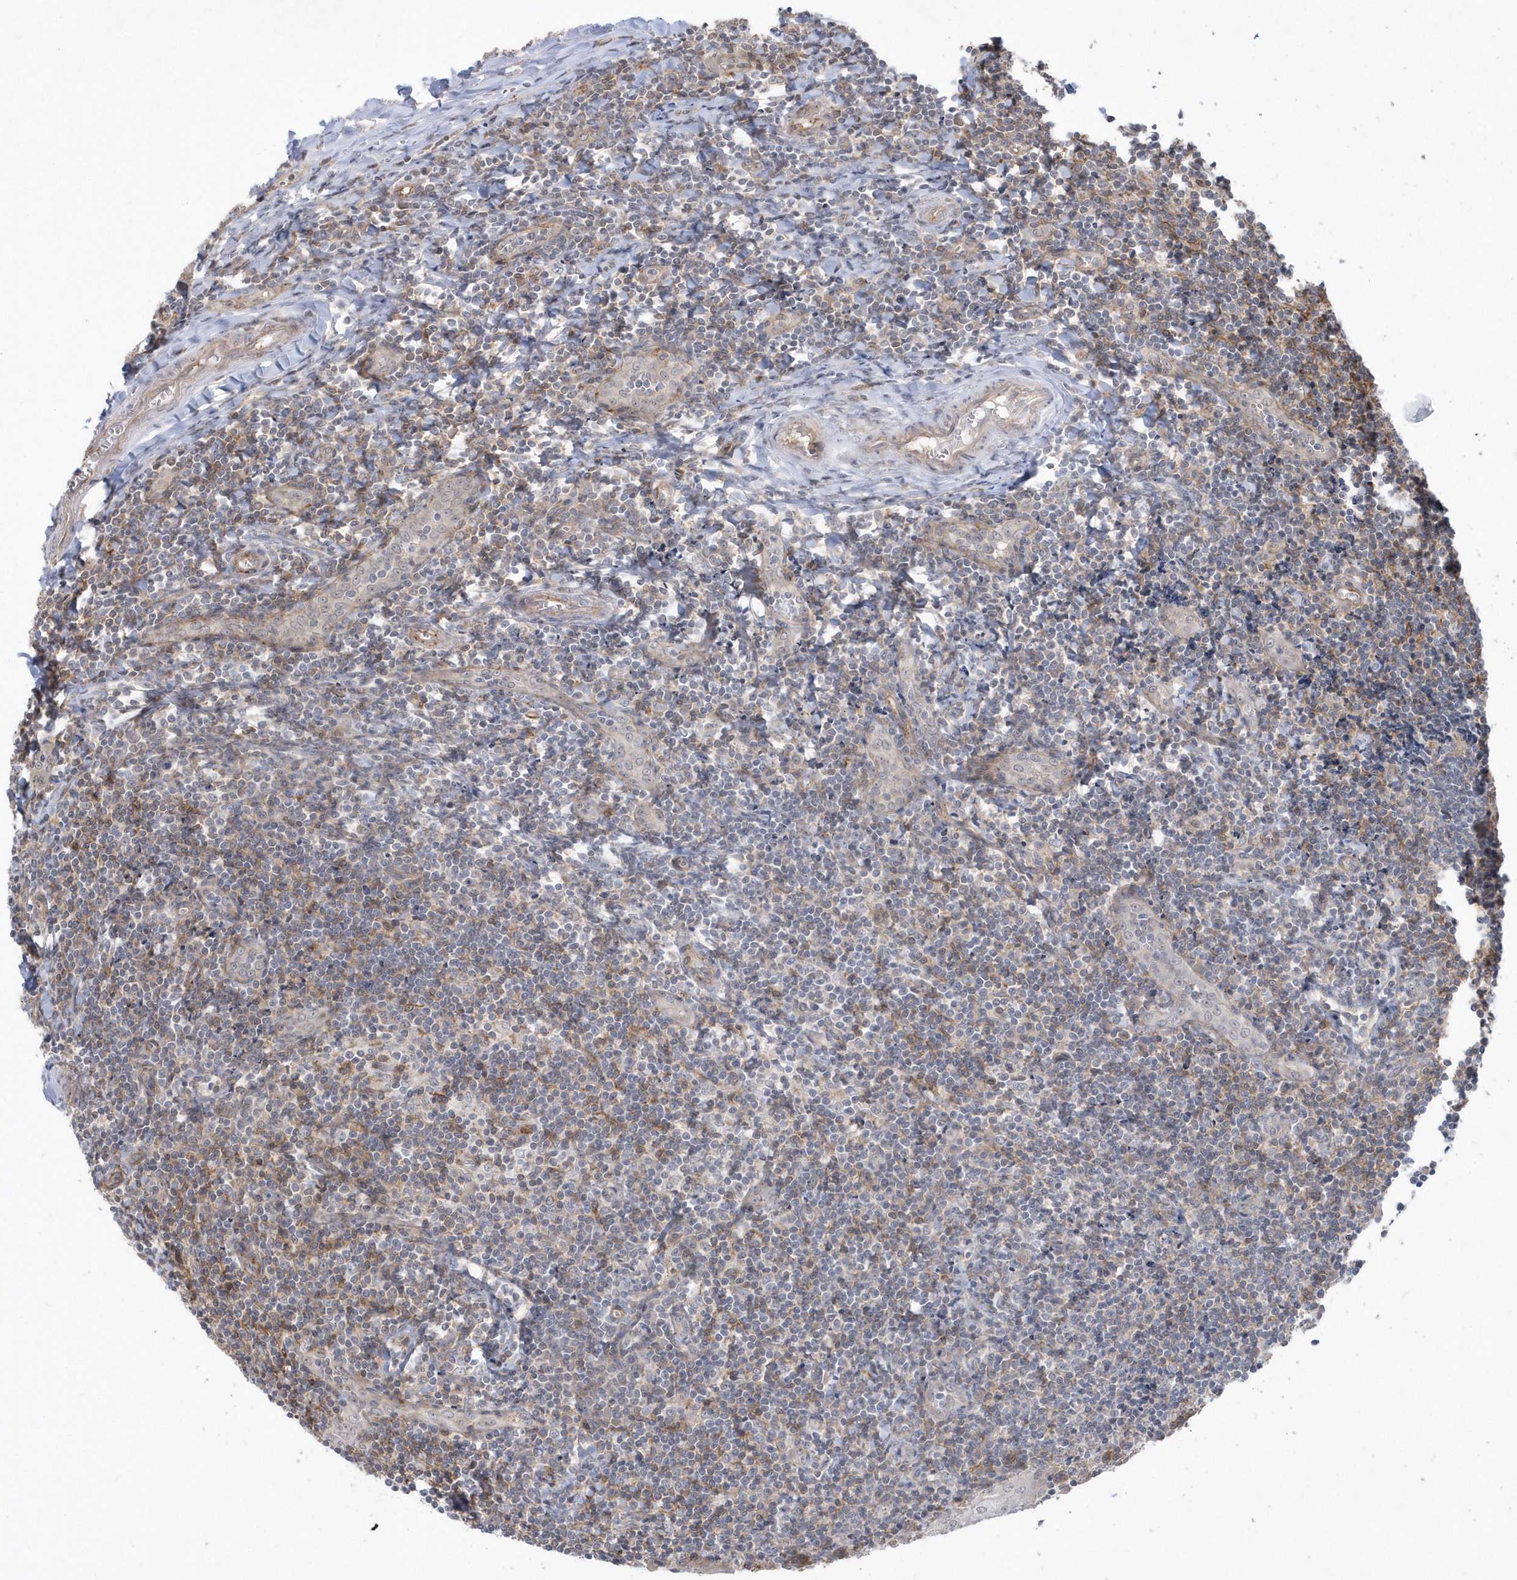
{"staining": {"intensity": "negative", "quantity": "none", "location": "none"}, "tissue": "tonsil", "cell_type": "Germinal center cells", "image_type": "normal", "snomed": [{"axis": "morphology", "description": "Normal tissue, NOS"}, {"axis": "topography", "description": "Tonsil"}], "caption": "This histopathology image is of normal tonsil stained with IHC to label a protein in brown with the nuclei are counter-stained blue. There is no expression in germinal center cells. (DAB (3,3'-diaminobenzidine) immunohistochemistry, high magnification).", "gene": "CRIP3", "patient": {"sex": "male", "age": 27}}